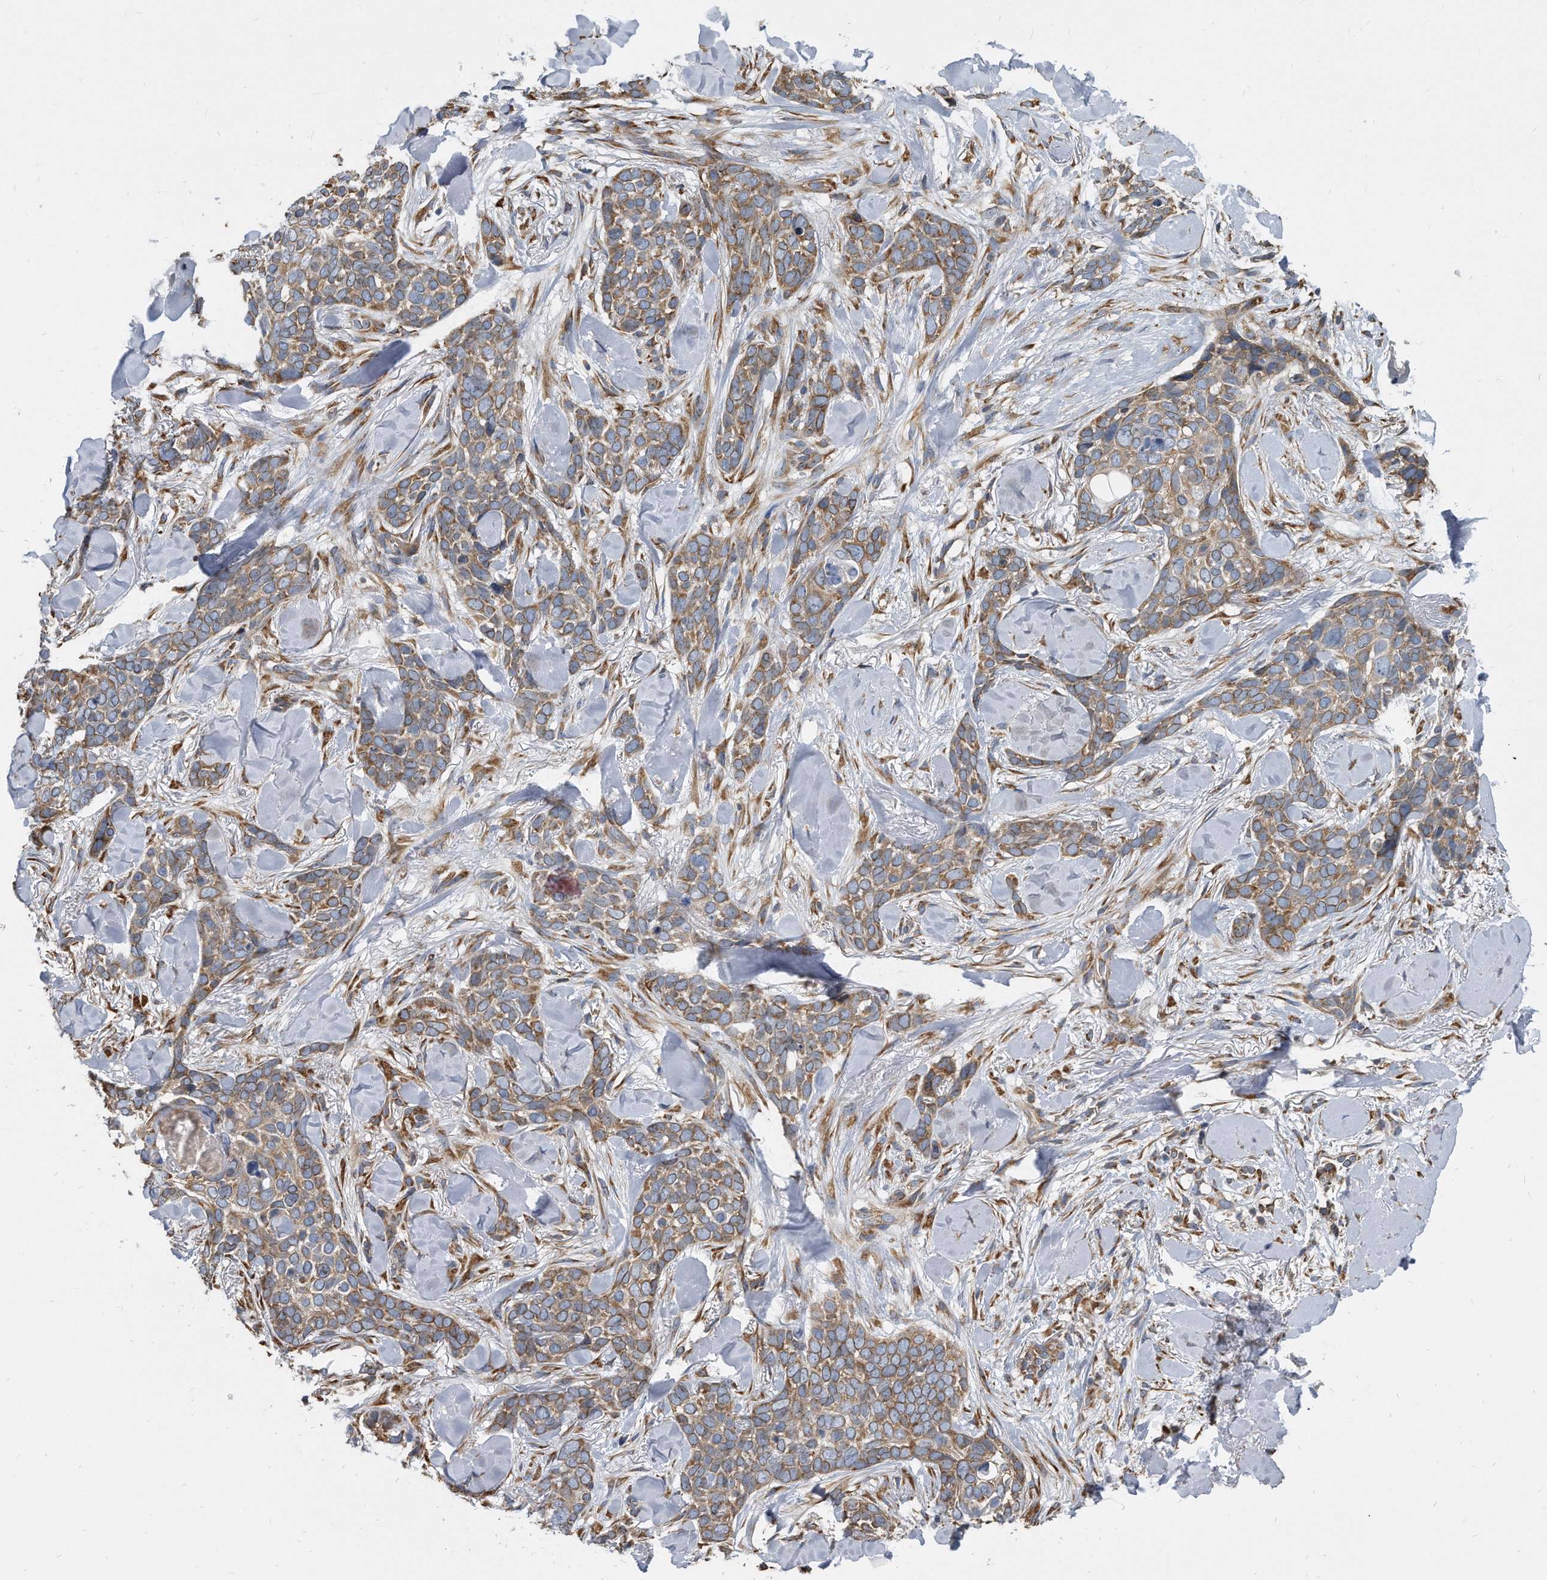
{"staining": {"intensity": "moderate", "quantity": ">75%", "location": "cytoplasmic/membranous"}, "tissue": "skin cancer", "cell_type": "Tumor cells", "image_type": "cancer", "snomed": [{"axis": "morphology", "description": "Basal cell carcinoma"}, {"axis": "topography", "description": "Skin"}], "caption": "DAB (3,3'-diaminobenzidine) immunohistochemical staining of skin cancer exhibits moderate cytoplasmic/membranous protein expression in approximately >75% of tumor cells.", "gene": "CCDC47", "patient": {"sex": "female", "age": 82}}